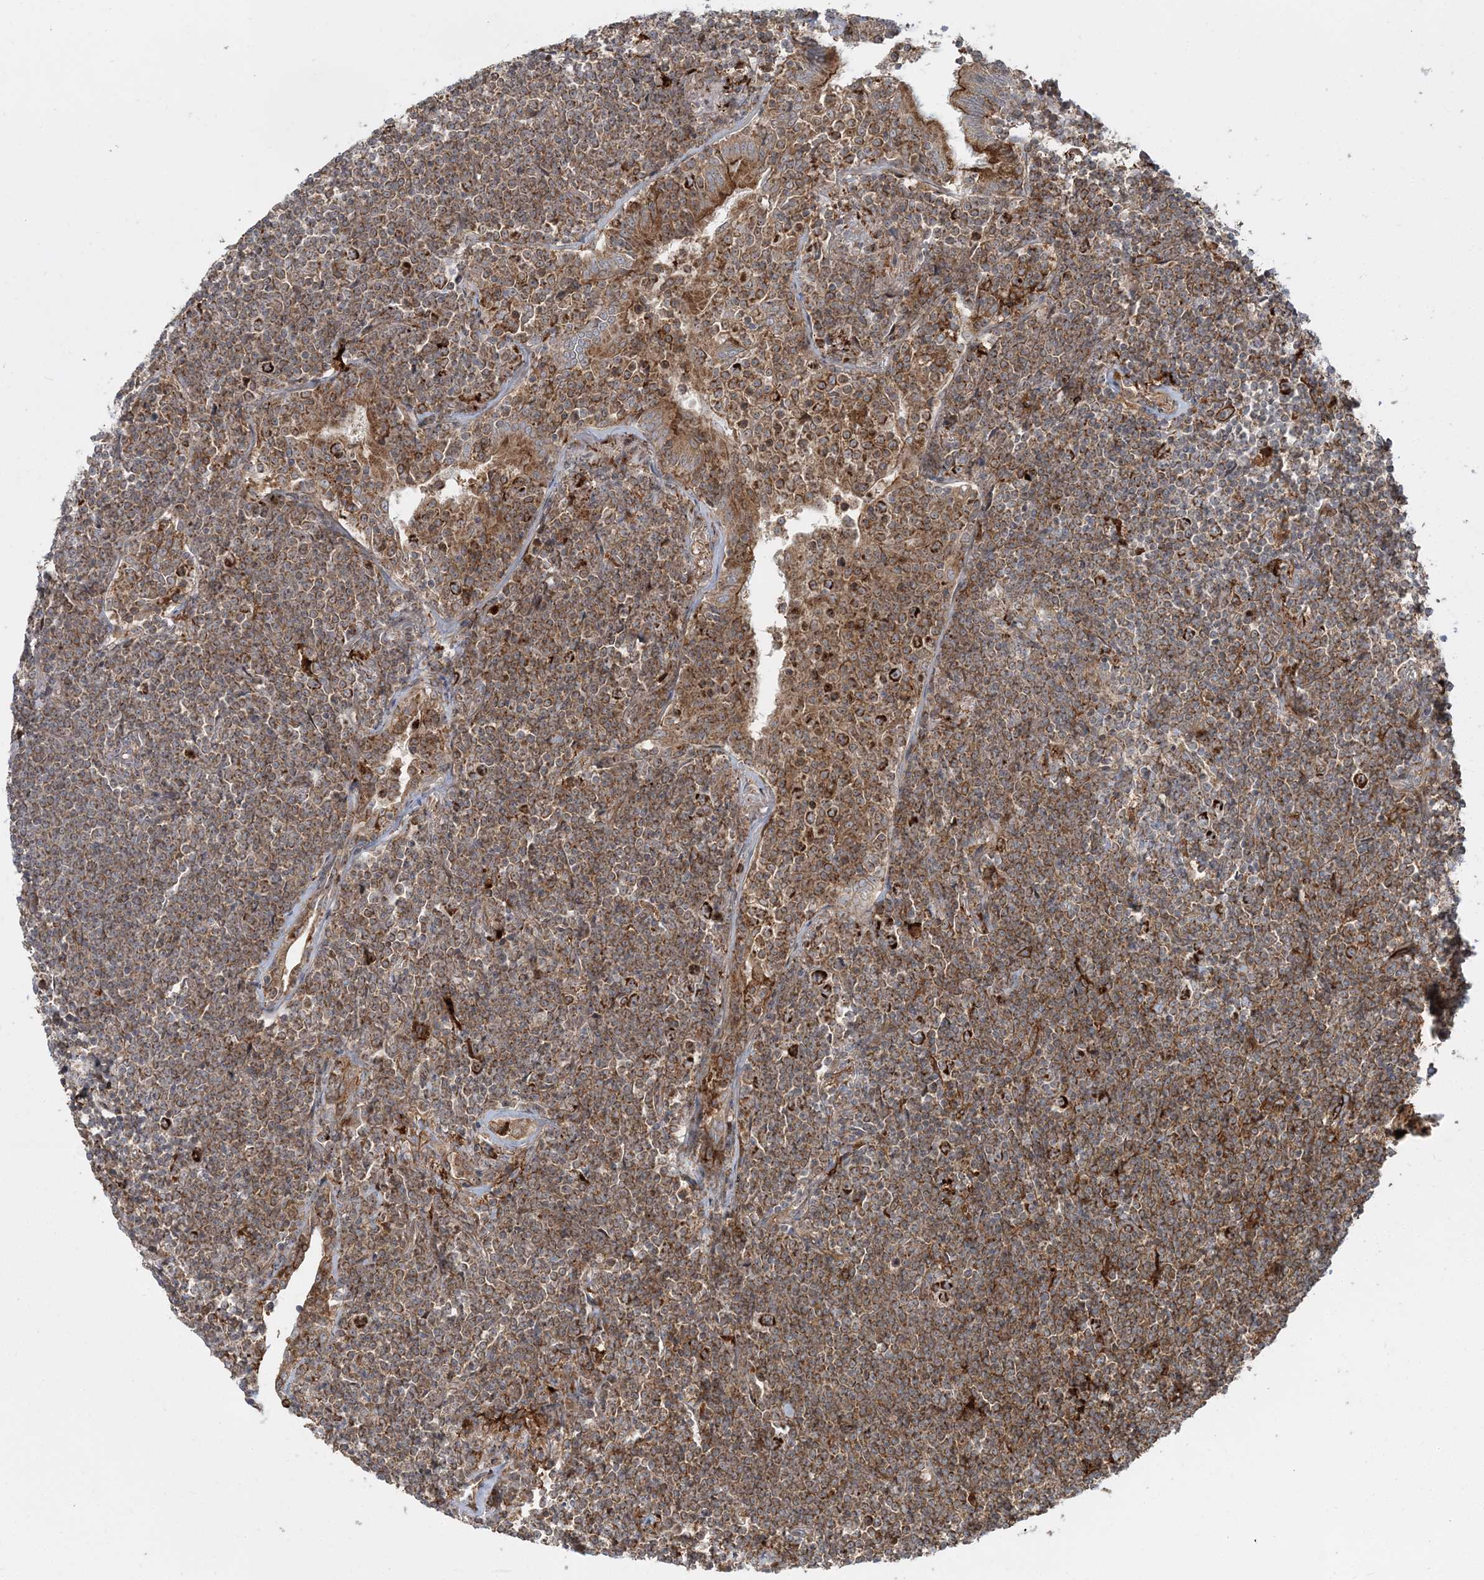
{"staining": {"intensity": "moderate", "quantity": ">75%", "location": "cytoplasmic/membranous"}, "tissue": "lymphoma", "cell_type": "Tumor cells", "image_type": "cancer", "snomed": [{"axis": "morphology", "description": "Malignant lymphoma, non-Hodgkin's type, Low grade"}, {"axis": "topography", "description": "Lung"}], "caption": "Tumor cells exhibit medium levels of moderate cytoplasmic/membranous expression in about >75% of cells in human malignant lymphoma, non-Hodgkin's type (low-grade).", "gene": "LRPPRC", "patient": {"sex": "female", "age": 71}}